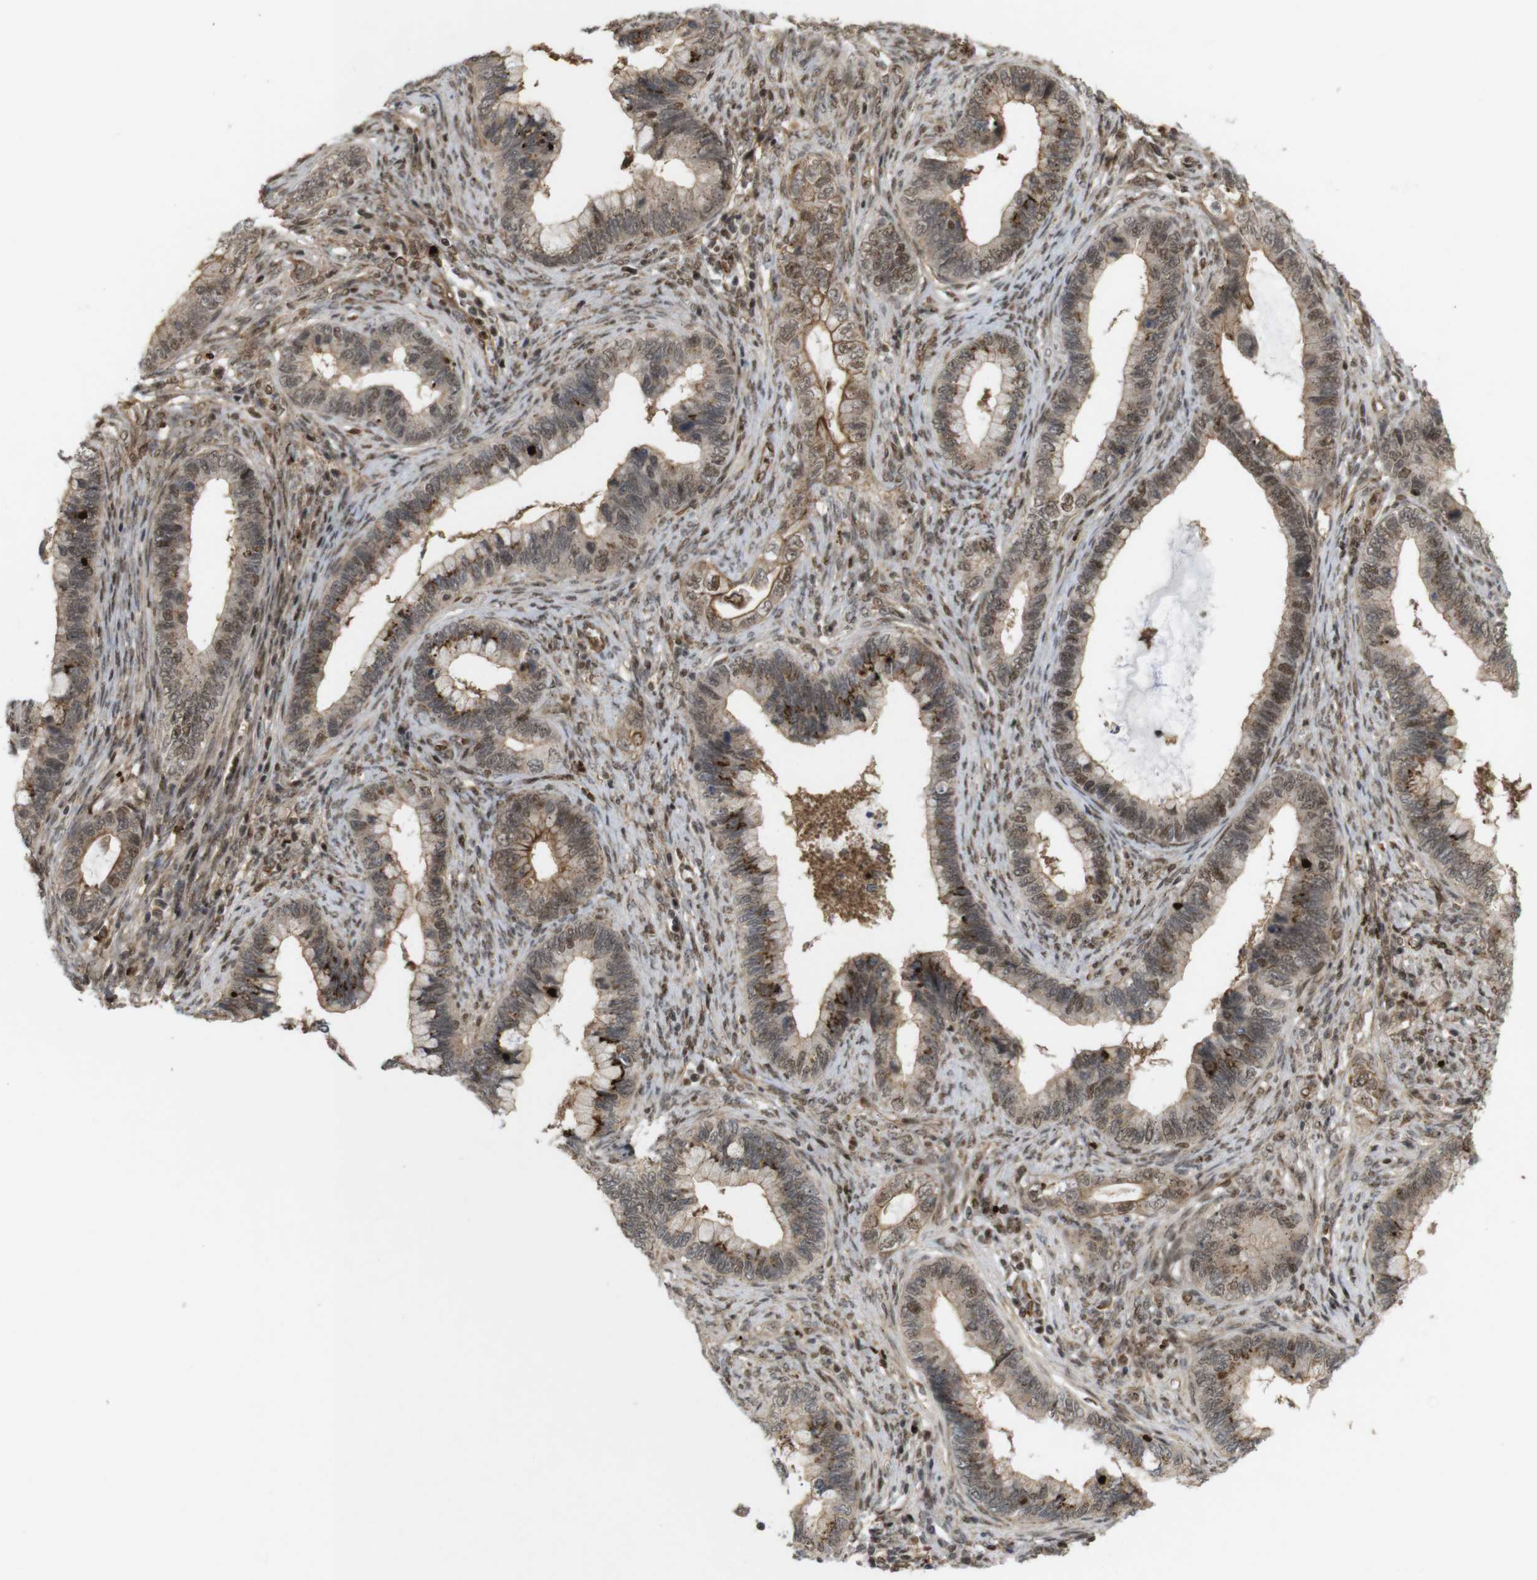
{"staining": {"intensity": "moderate", "quantity": ">75%", "location": "cytoplasmic/membranous,nuclear"}, "tissue": "cervical cancer", "cell_type": "Tumor cells", "image_type": "cancer", "snomed": [{"axis": "morphology", "description": "Adenocarcinoma, NOS"}, {"axis": "topography", "description": "Cervix"}], "caption": "The photomicrograph exhibits immunohistochemical staining of adenocarcinoma (cervical). There is moderate cytoplasmic/membranous and nuclear positivity is seen in about >75% of tumor cells.", "gene": "SP2", "patient": {"sex": "female", "age": 44}}